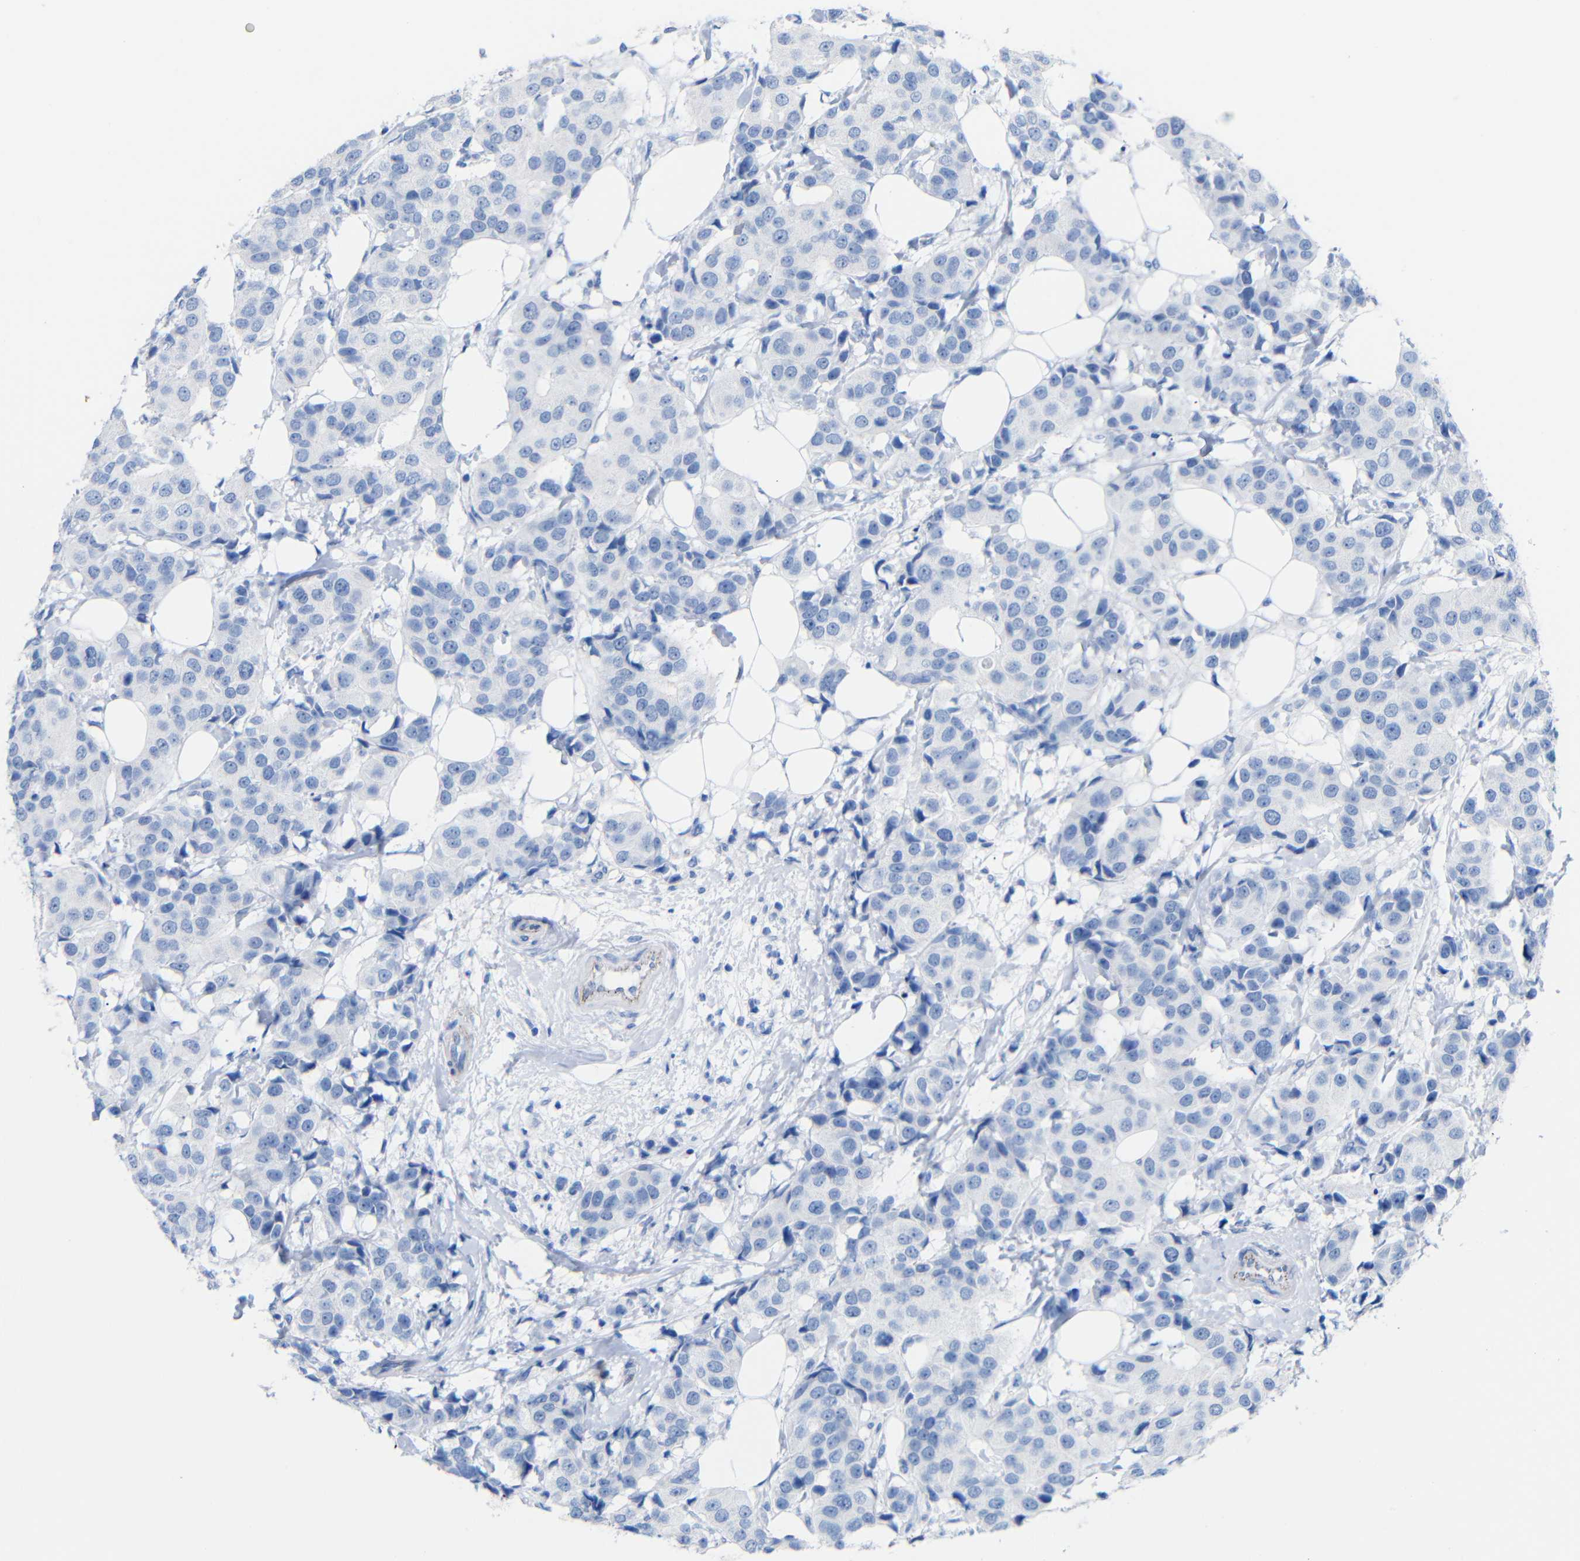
{"staining": {"intensity": "negative", "quantity": "none", "location": "none"}, "tissue": "breast cancer", "cell_type": "Tumor cells", "image_type": "cancer", "snomed": [{"axis": "morphology", "description": "Normal tissue, NOS"}, {"axis": "morphology", "description": "Duct carcinoma"}, {"axis": "topography", "description": "Breast"}], "caption": "High power microscopy histopathology image of an immunohistochemistry photomicrograph of breast cancer (infiltrating ductal carcinoma), revealing no significant positivity in tumor cells. (DAB (3,3'-diaminobenzidine) immunohistochemistry visualized using brightfield microscopy, high magnification).", "gene": "CGNL1", "patient": {"sex": "female", "age": 39}}